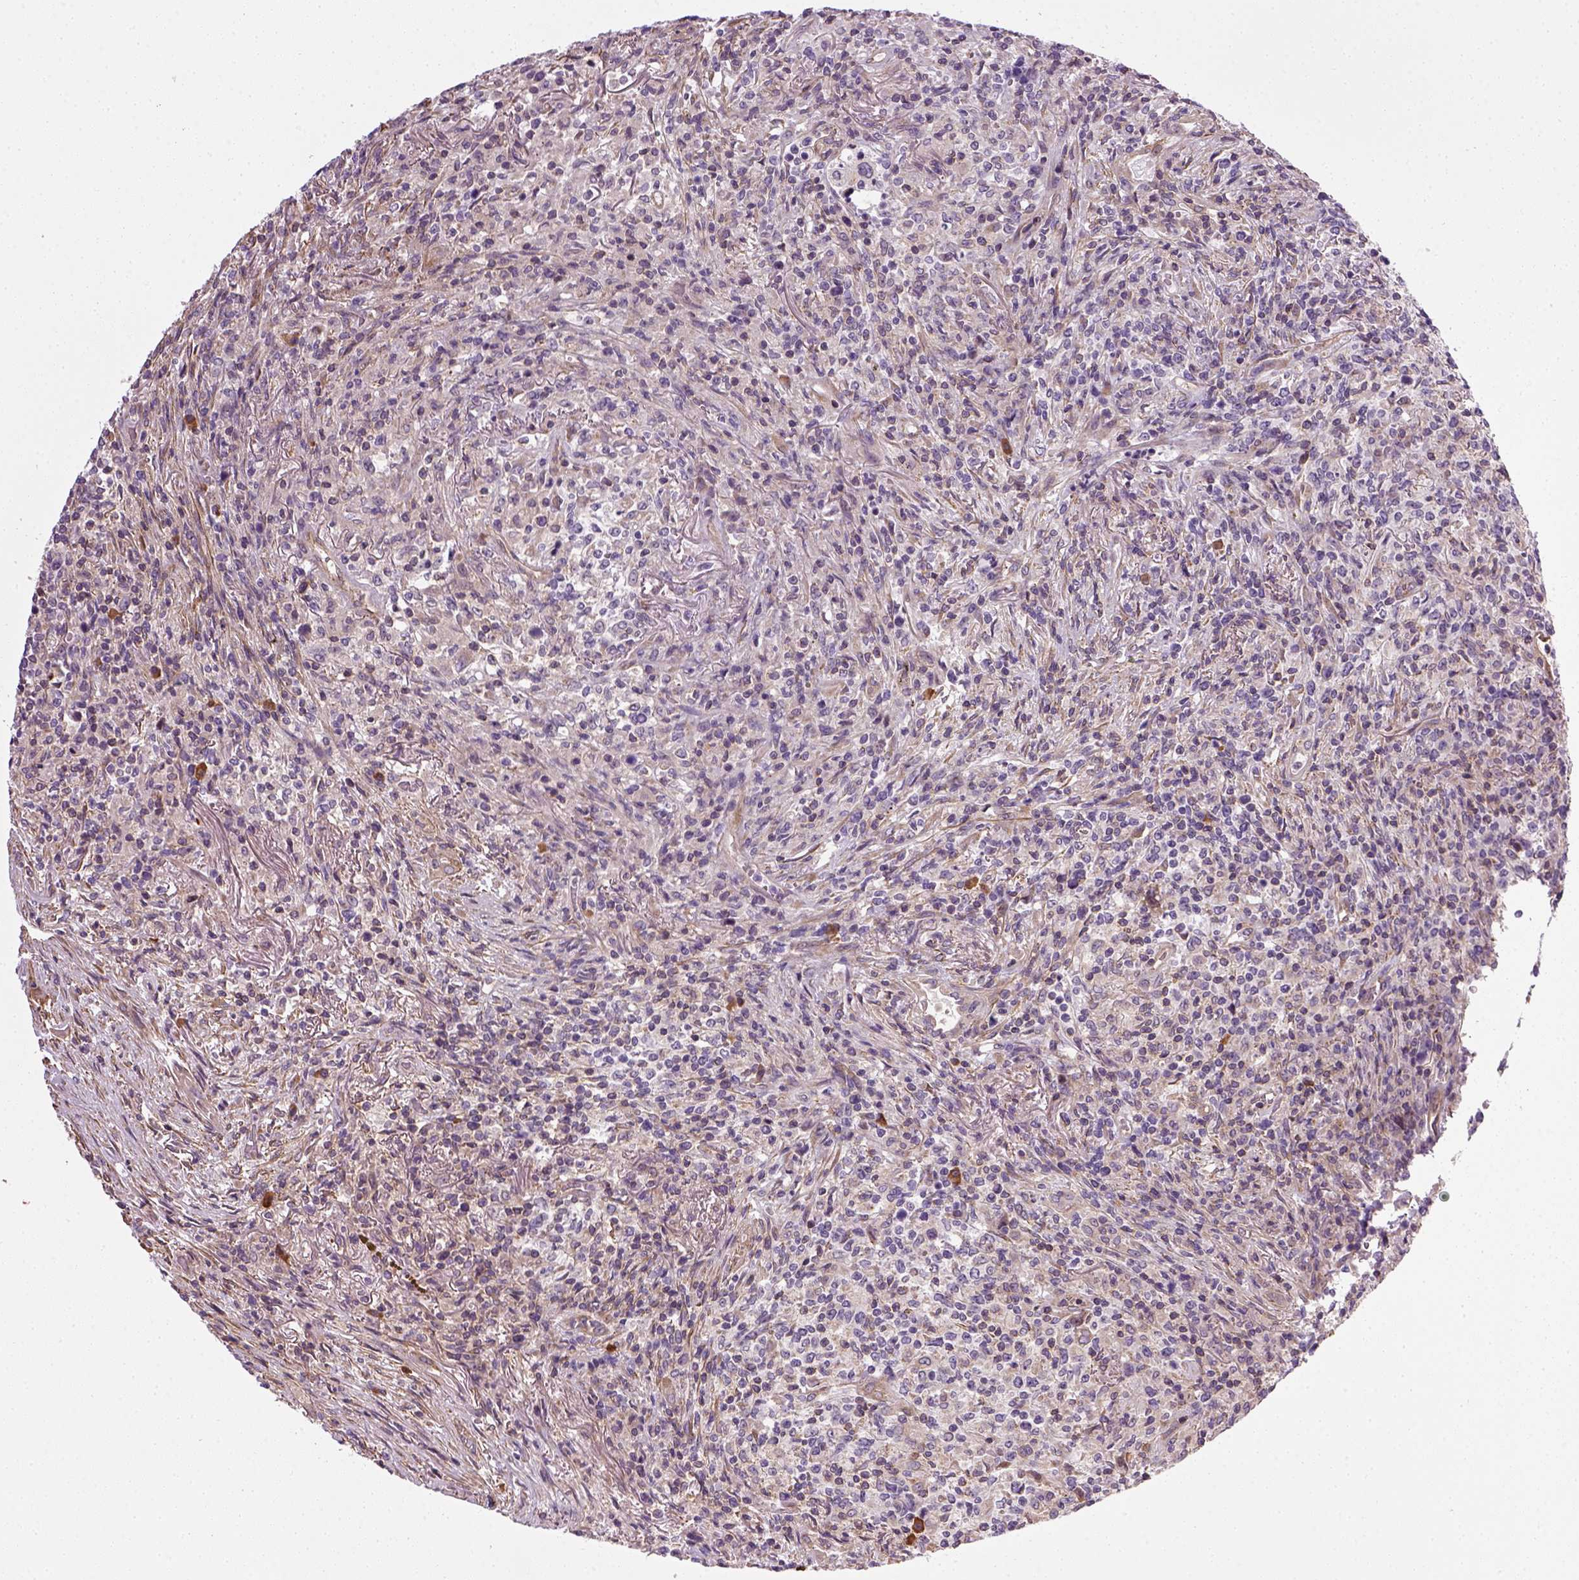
{"staining": {"intensity": "negative", "quantity": "none", "location": "none"}, "tissue": "lymphoma", "cell_type": "Tumor cells", "image_type": "cancer", "snomed": [{"axis": "morphology", "description": "Malignant lymphoma, non-Hodgkin's type, High grade"}, {"axis": "topography", "description": "Lung"}], "caption": "High-grade malignant lymphoma, non-Hodgkin's type stained for a protein using IHC displays no expression tumor cells.", "gene": "TPRG1", "patient": {"sex": "male", "age": 79}}